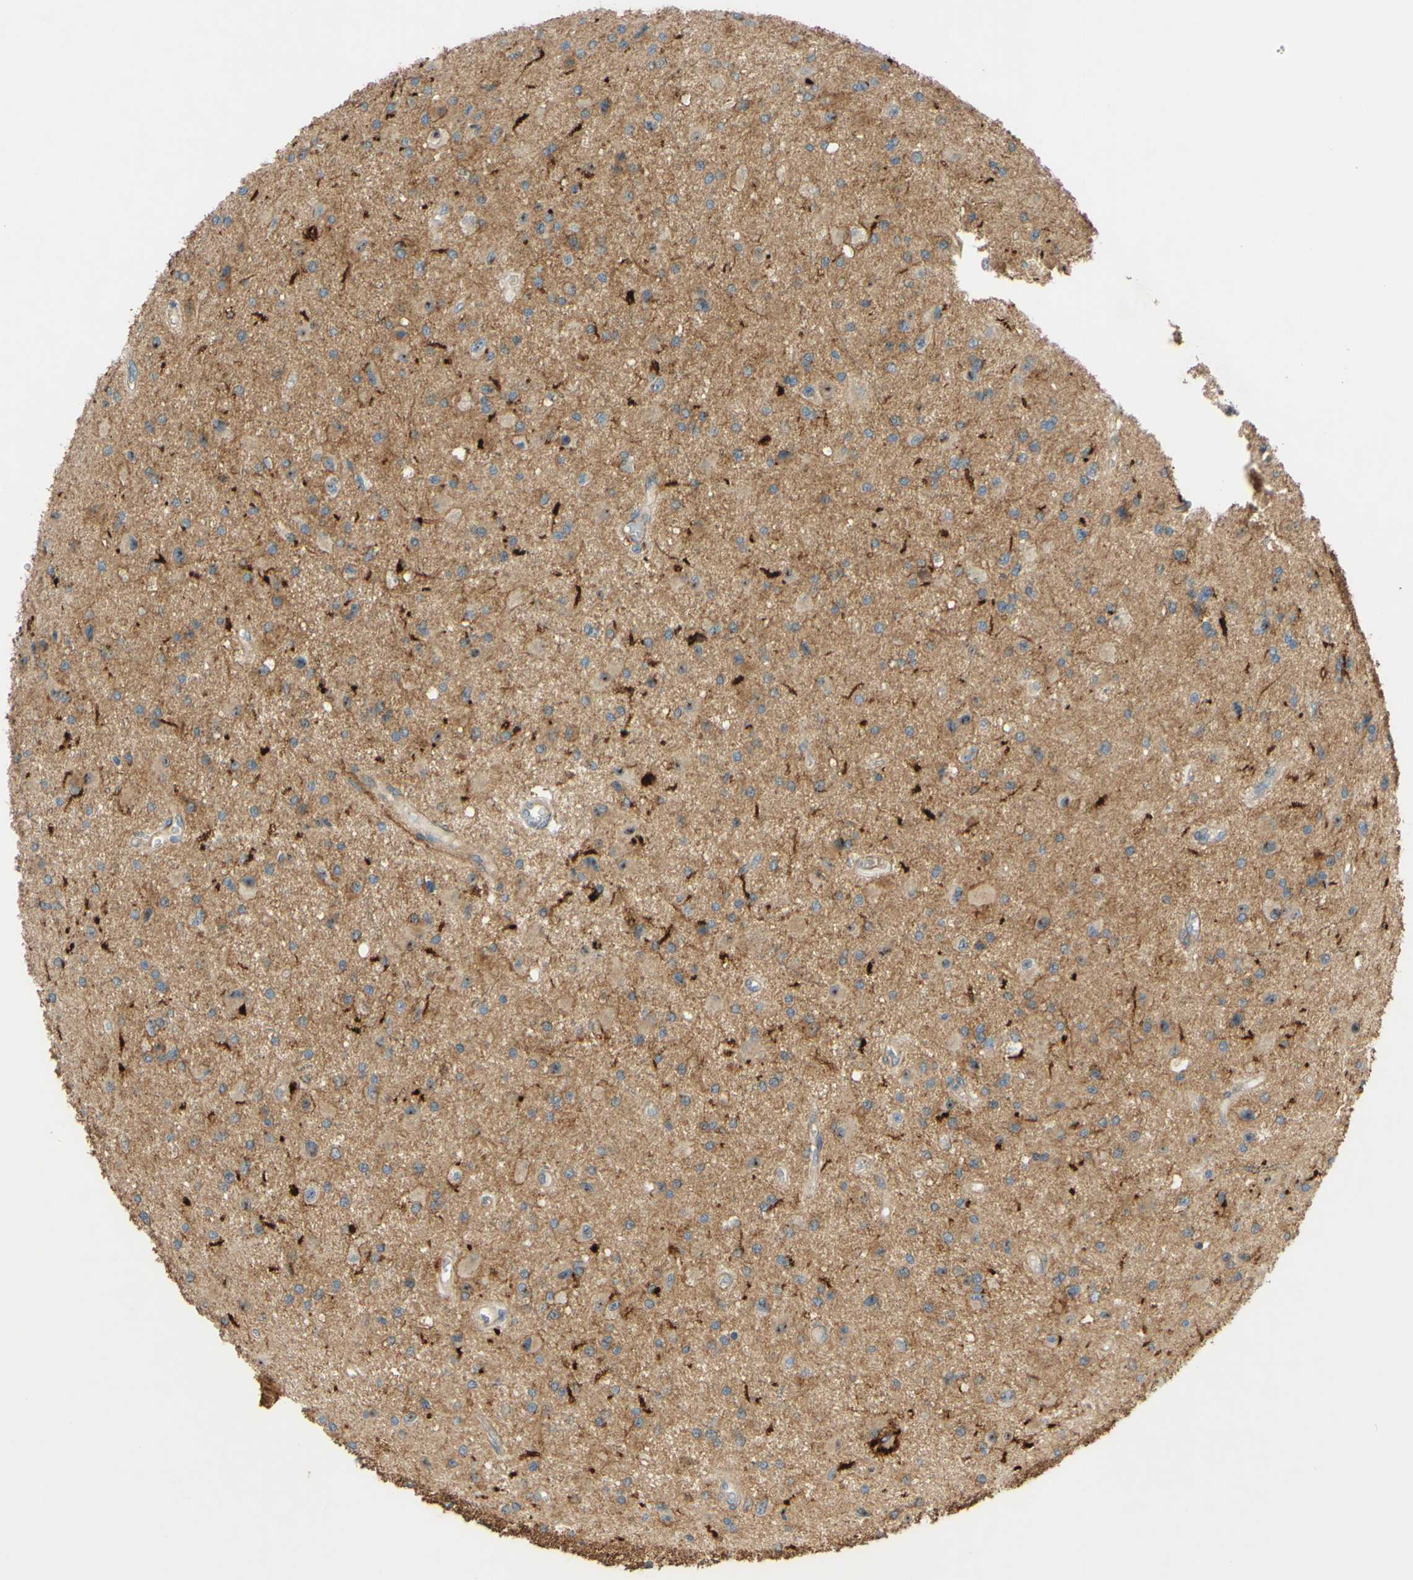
{"staining": {"intensity": "weak", "quantity": ">75%", "location": "cytoplasmic/membranous"}, "tissue": "glioma", "cell_type": "Tumor cells", "image_type": "cancer", "snomed": [{"axis": "morphology", "description": "Glioma, malignant, Low grade"}, {"axis": "topography", "description": "Brain"}], "caption": "Immunohistochemical staining of human low-grade glioma (malignant) exhibits weak cytoplasmic/membranous protein positivity in approximately >75% of tumor cells.", "gene": "POR", "patient": {"sex": "male", "age": 58}}